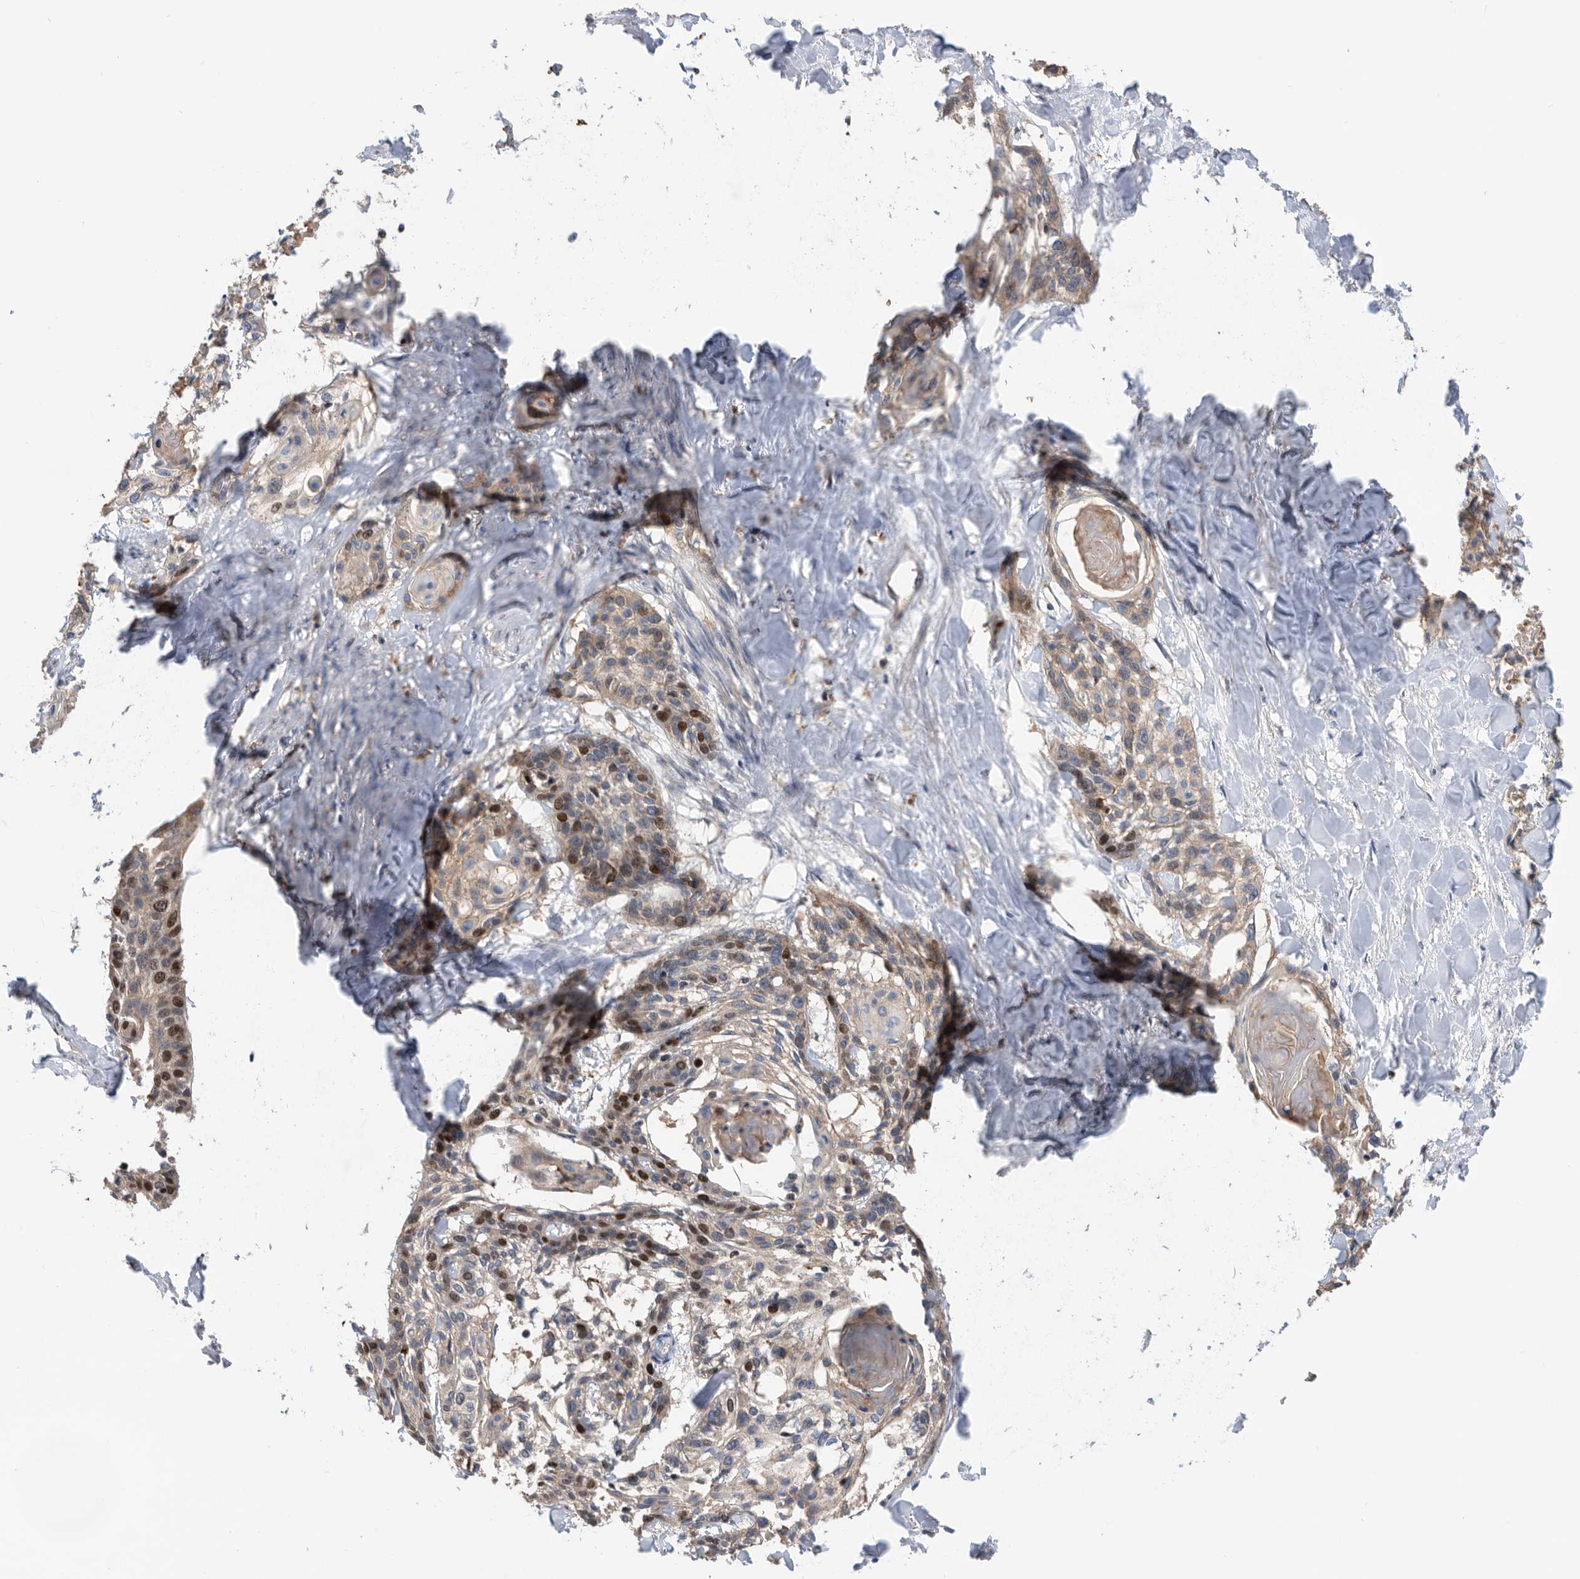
{"staining": {"intensity": "moderate", "quantity": "25%-75%", "location": "cytoplasmic/membranous,nuclear"}, "tissue": "cervical cancer", "cell_type": "Tumor cells", "image_type": "cancer", "snomed": [{"axis": "morphology", "description": "Squamous cell carcinoma, NOS"}, {"axis": "topography", "description": "Cervix"}], "caption": "IHC (DAB (3,3'-diaminobenzidine)) staining of human cervical squamous cell carcinoma shows moderate cytoplasmic/membranous and nuclear protein staining in approximately 25%-75% of tumor cells.", "gene": "ATAD2", "patient": {"sex": "female", "age": 57}}